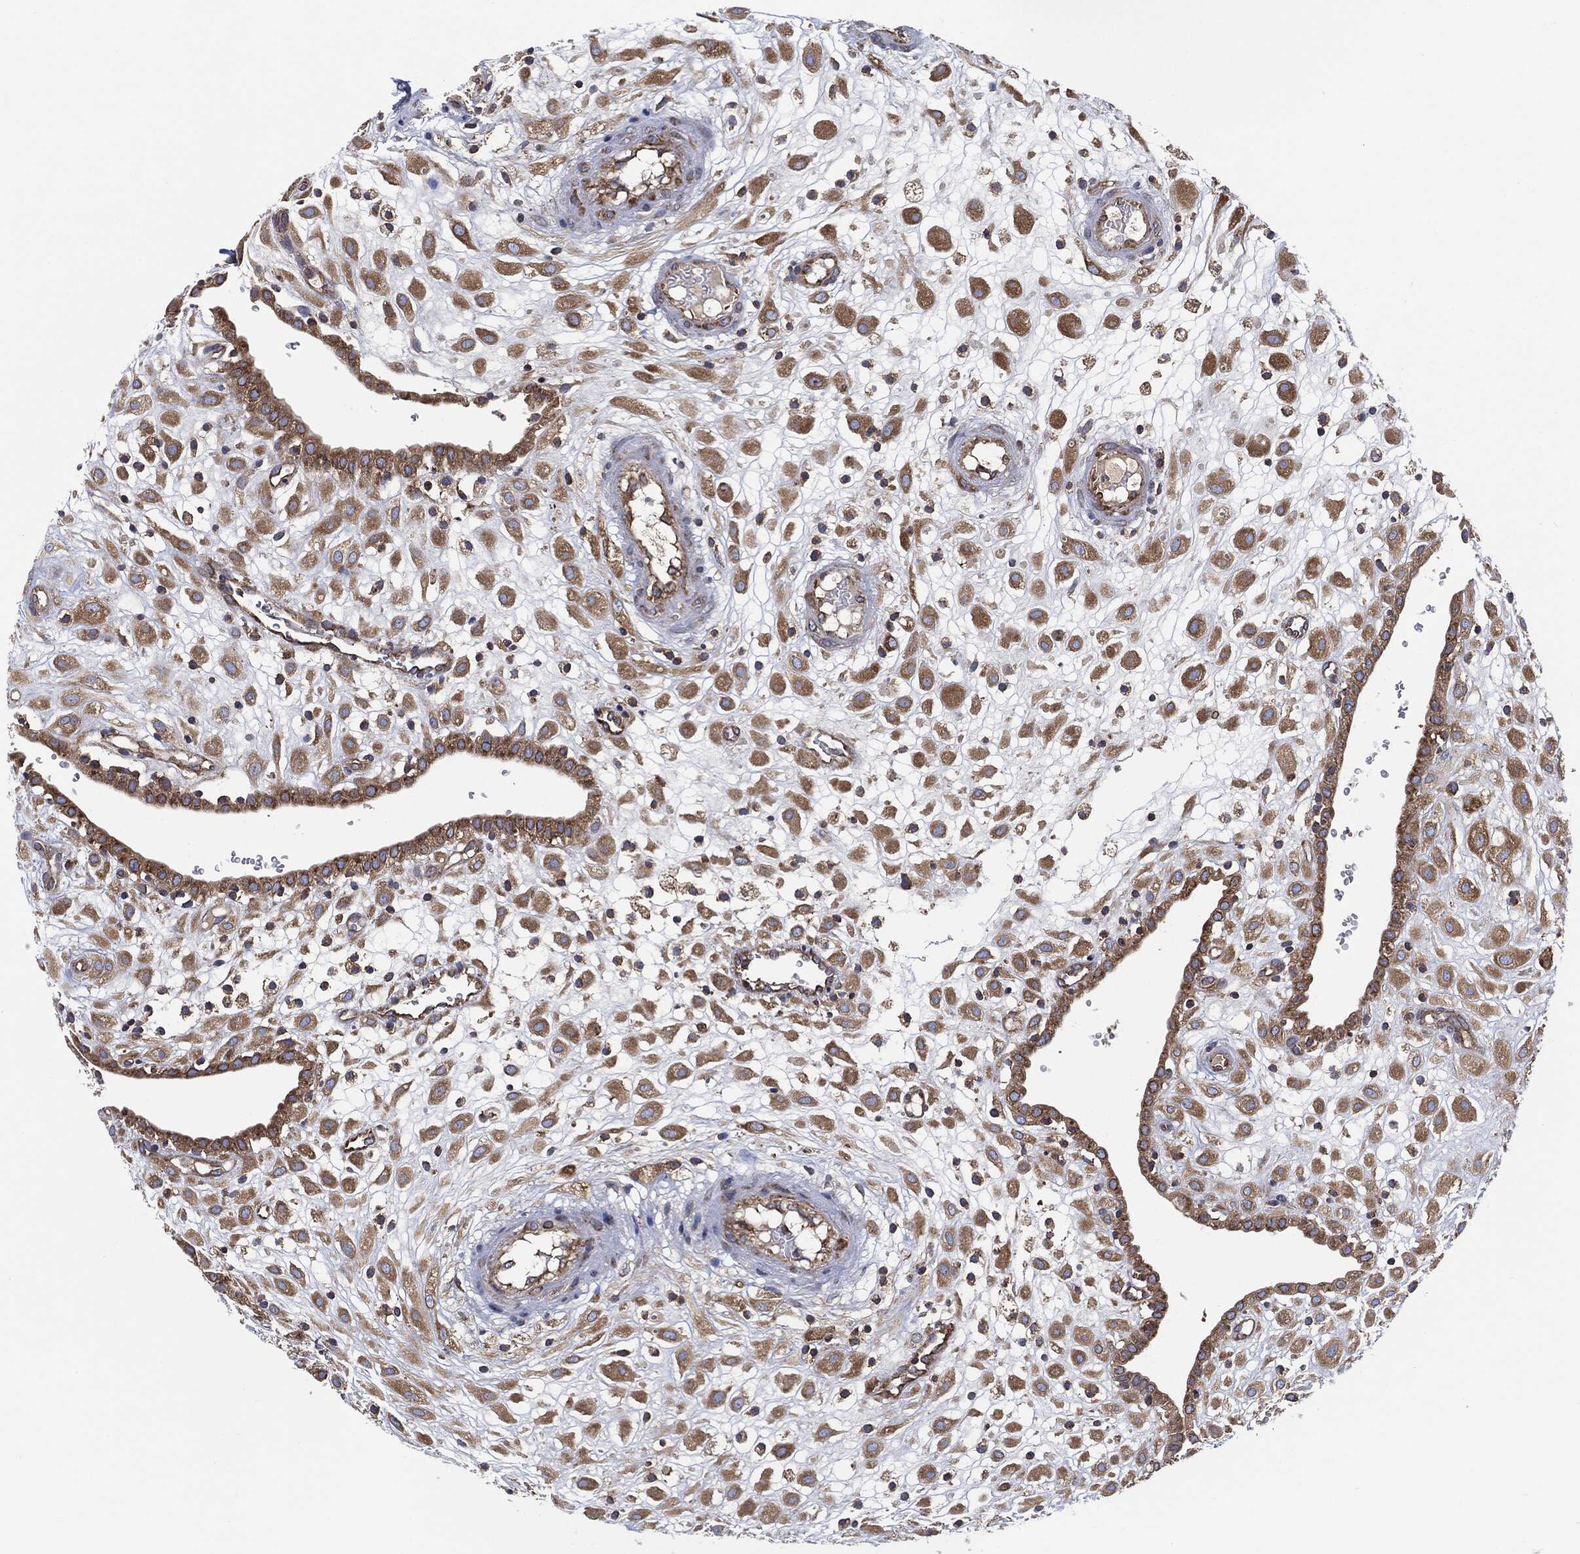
{"staining": {"intensity": "moderate", "quantity": ">75%", "location": "cytoplasmic/membranous"}, "tissue": "placenta", "cell_type": "Decidual cells", "image_type": "normal", "snomed": [{"axis": "morphology", "description": "Normal tissue, NOS"}, {"axis": "topography", "description": "Placenta"}], "caption": "Human placenta stained with a brown dye shows moderate cytoplasmic/membranous positive staining in approximately >75% of decidual cells.", "gene": "EIF2S2", "patient": {"sex": "female", "age": 24}}